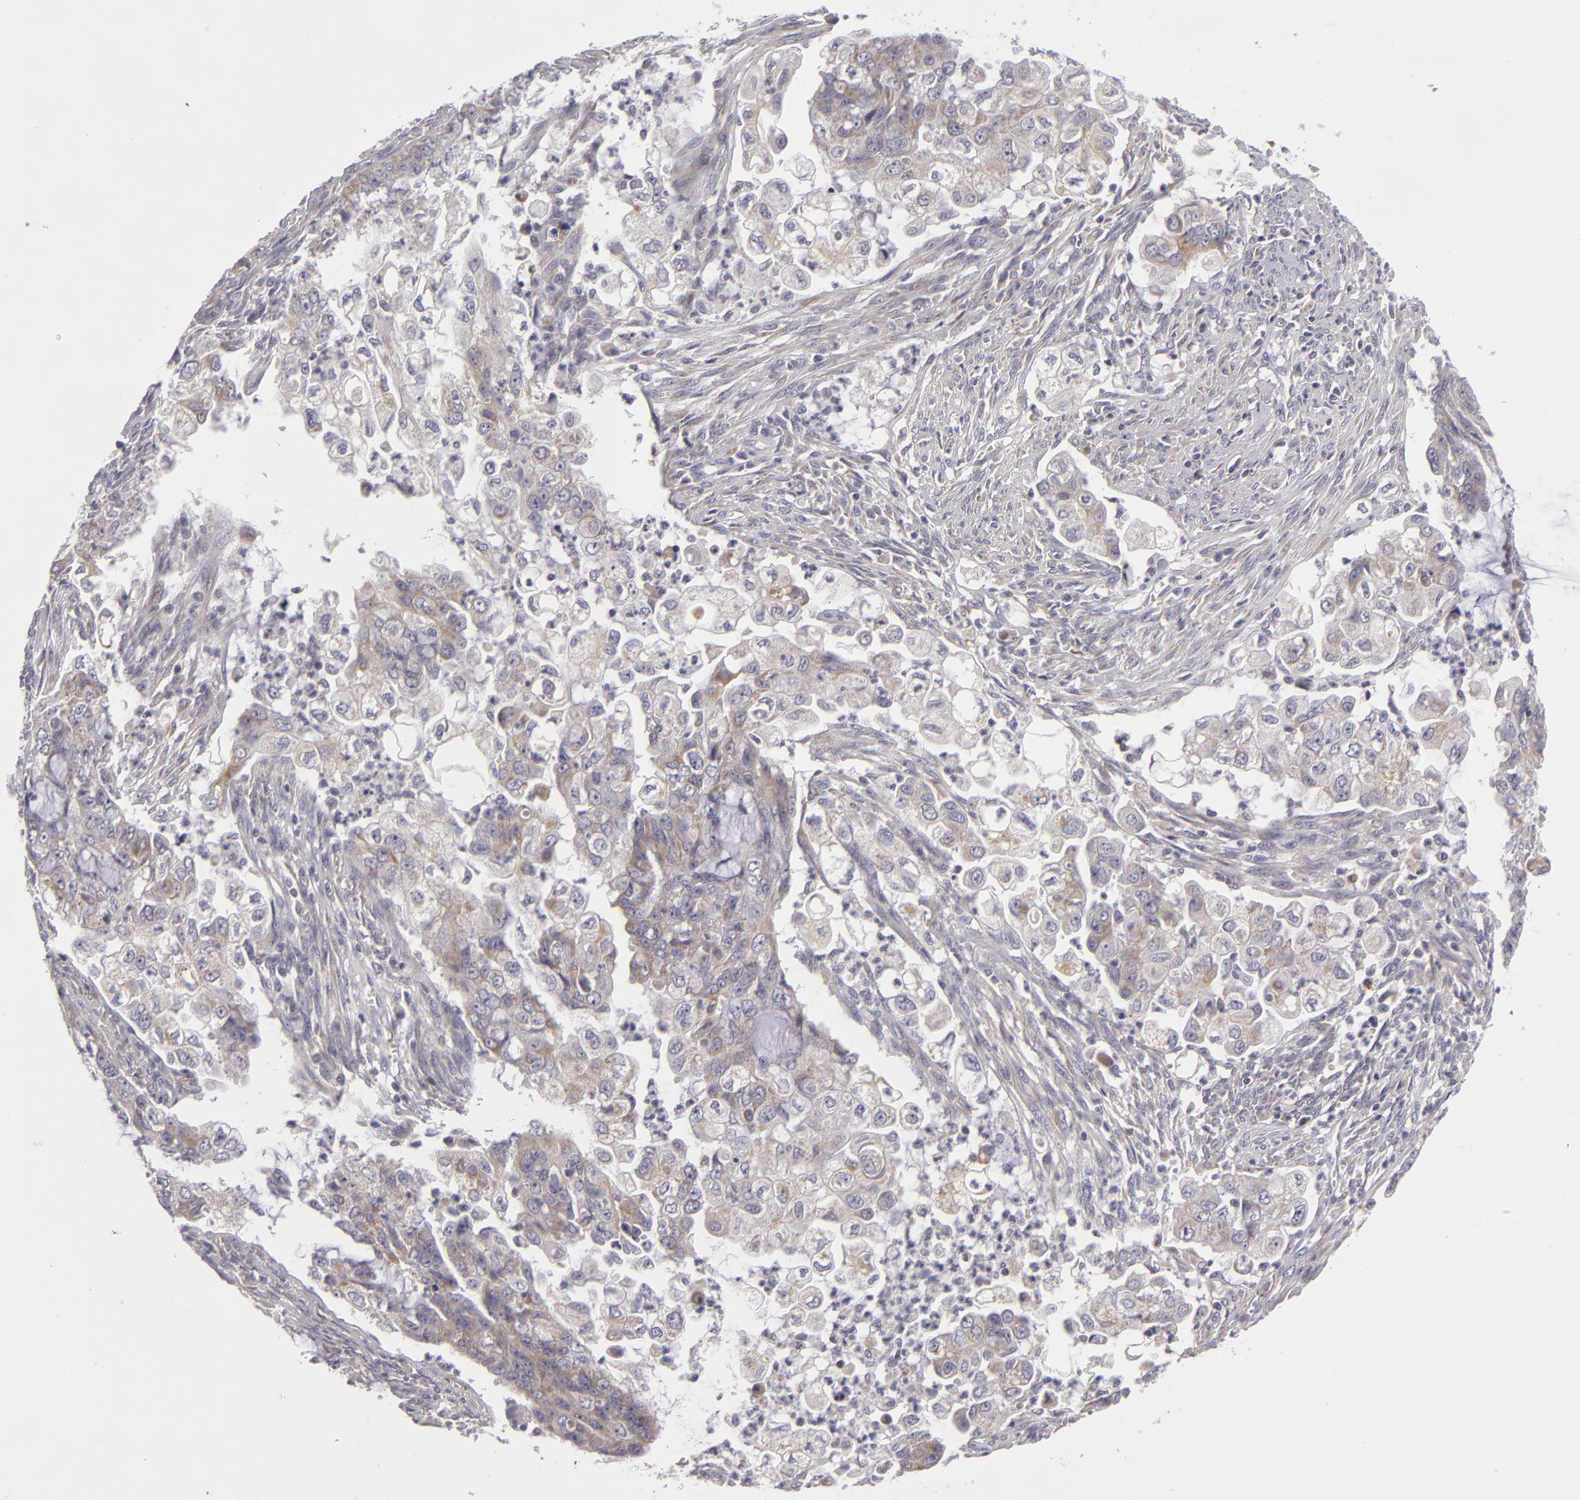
{"staining": {"intensity": "weak", "quantity": "<25%", "location": "cytoplasmic/membranous"}, "tissue": "endometrial cancer", "cell_type": "Tumor cells", "image_type": "cancer", "snomed": [{"axis": "morphology", "description": "Adenocarcinoma, NOS"}, {"axis": "topography", "description": "Endometrium"}], "caption": "An image of adenocarcinoma (endometrial) stained for a protein reveals no brown staining in tumor cells.", "gene": "ATP2B3", "patient": {"sex": "female", "age": 75}}